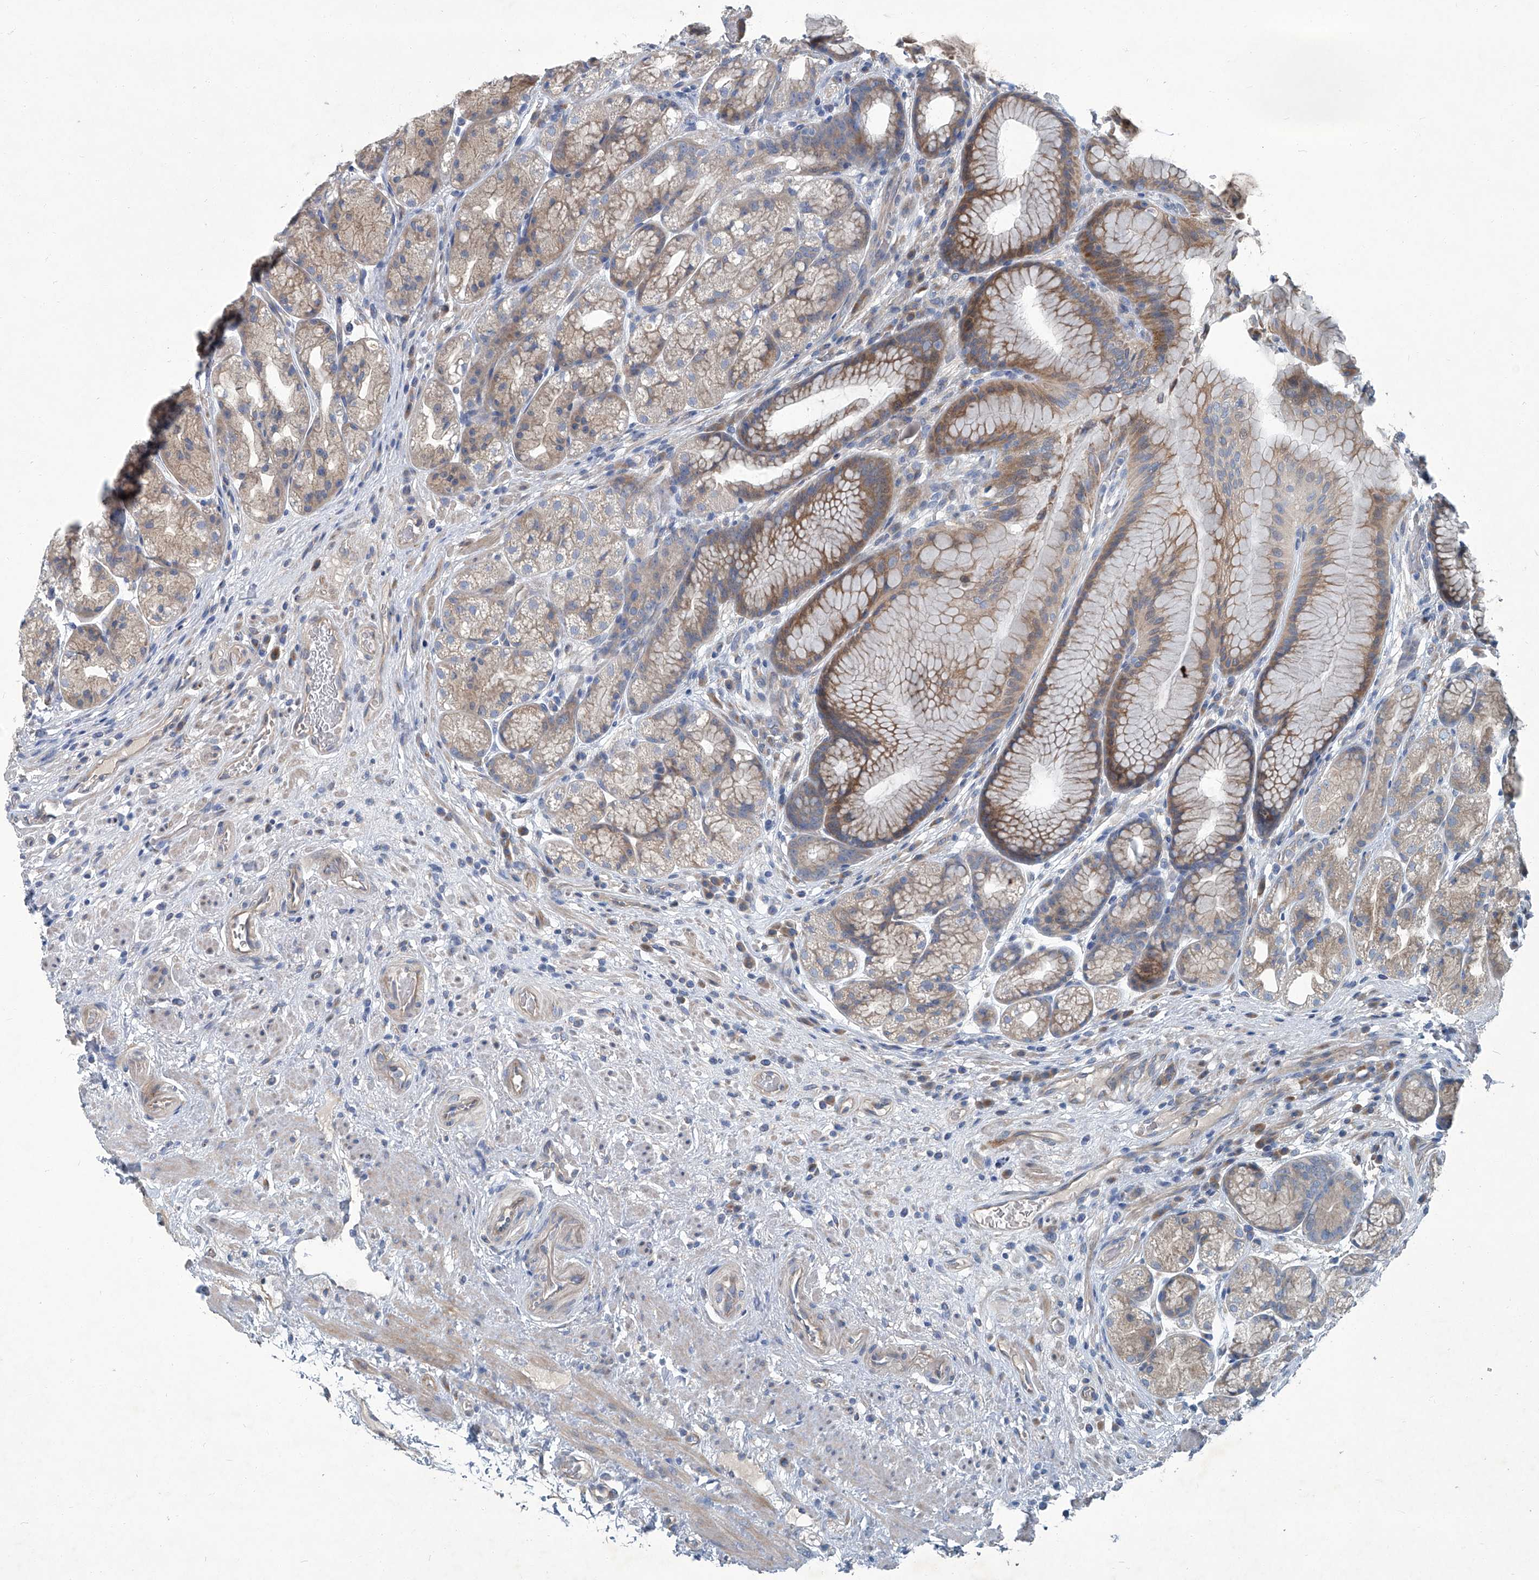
{"staining": {"intensity": "moderate", "quantity": "<25%", "location": "cytoplasmic/membranous"}, "tissue": "stomach", "cell_type": "Glandular cells", "image_type": "normal", "snomed": [{"axis": "morphology", "description": "Normal tissue, NOS"}, {"axis": "topography", "description": "Stomach"}], "caption": "Protein expression analysis of benign stomach shows moderate cytoplasmic/membranous expression in about <25% of glandular cells. (DAB = brown stain, brightfield microscopy at high magnification).", "gene": "SLC26A11", "patient": {"sex": "male", "age": 57}}